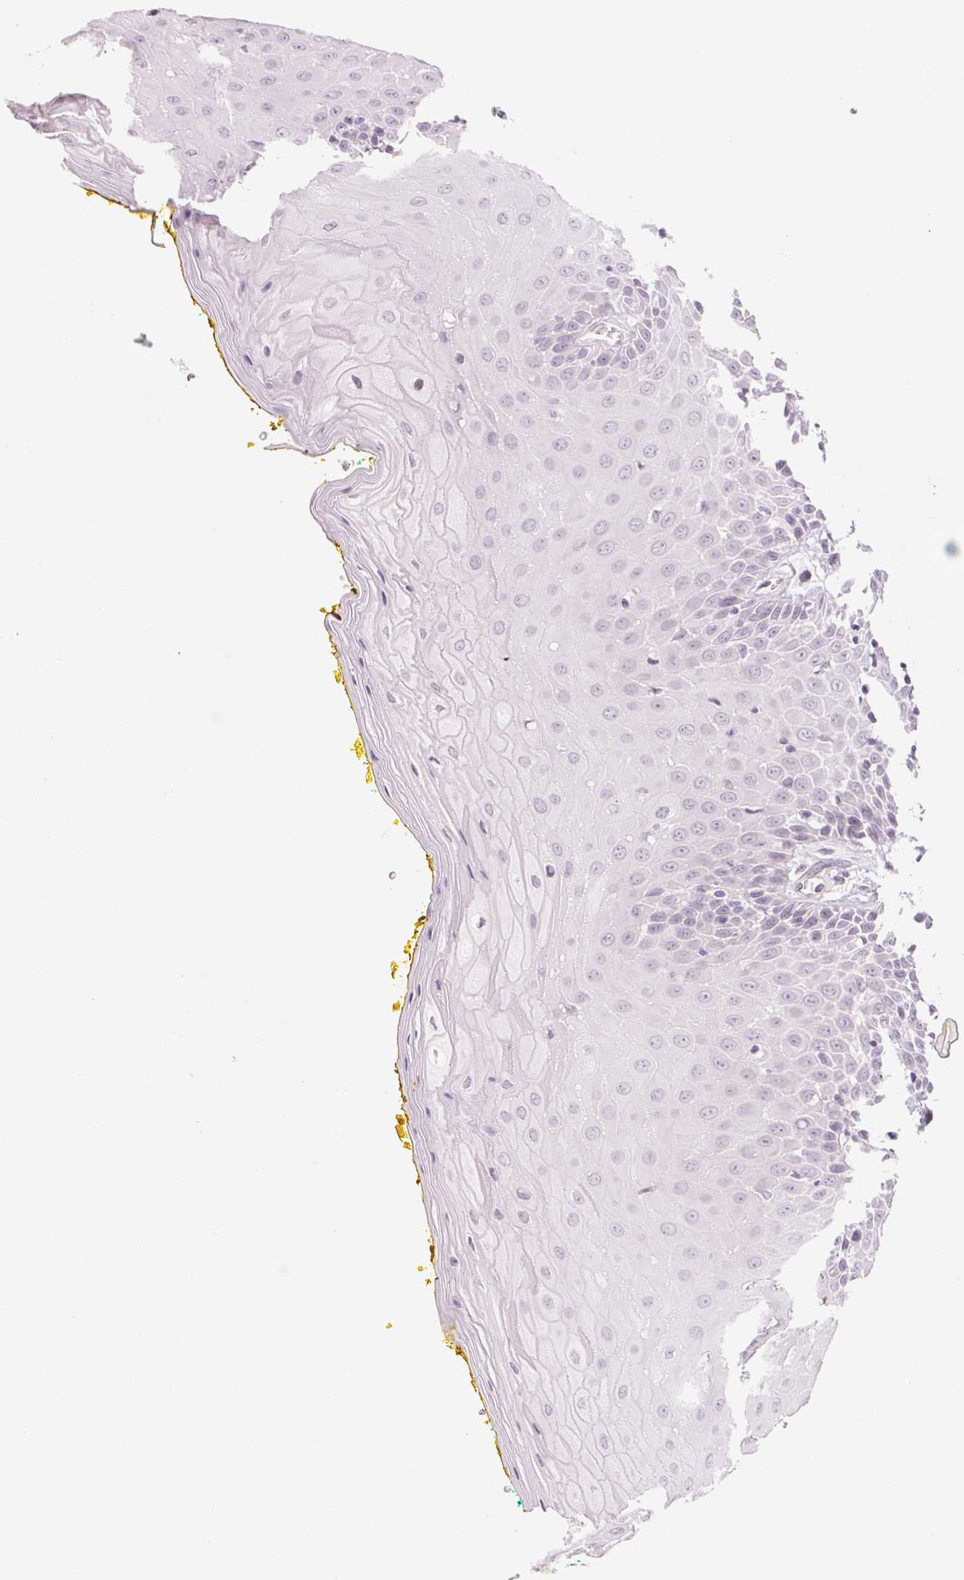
{"staining": {"intensity": "negative", "quantity": "none", "location": "none"}, "tissue": "oral mucosa", "cell_type": "Squamous epithelial cells", "image_type": "normal", "snomed": [{"axis": "morphology", "description": "Normal tissue, NOS"}, {"axis": "morphology", "description": "Squamous cell carcinoma, NOS"}, {"axis": "topography", "description": "Oral tissue"}, {"axis": "topography", "description": "Head-Neck"}], "caption": "Image shows no significant protein positivity in squamous epithelial cells of normal oral mucosa.", "gene": "KCNQ2", "patient": {"sex": "female", "age": 70}}